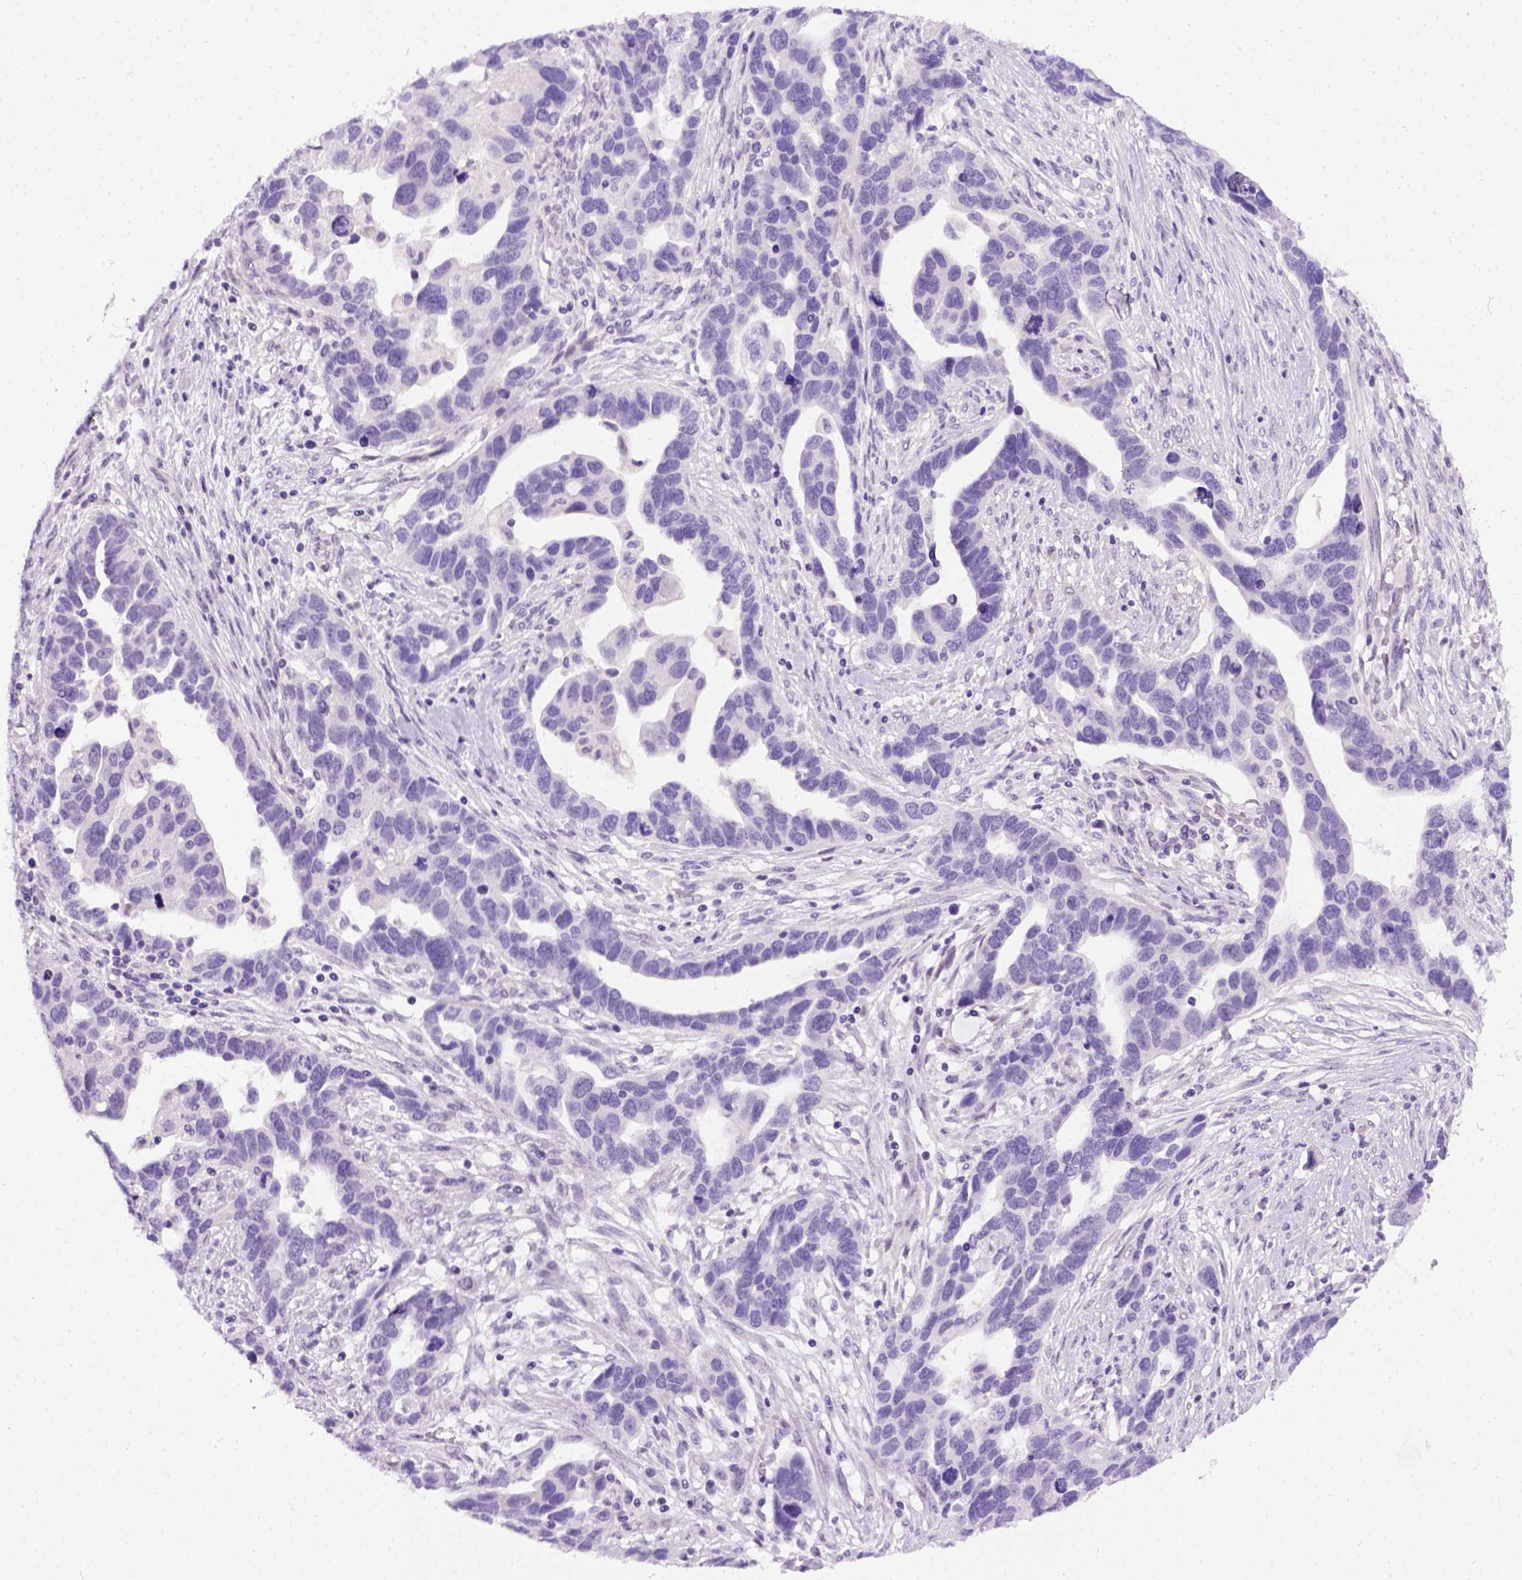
{"staining": {"intensity": "negative", "quantity": "none", "location": "none"}, "tissue": "ovarian cancer", "cell_type": "Tumor cells", "image_type": "cancer", "snomed": [{"axis": "morphology", "description": "Cystadenocarcinoma, serous, NOS"}, {"axis": "topography", "description": "Ovary"}], "caption": "This is an IHC micrograph of human ovarian cancer (serous cystadenocarcinoma). There is no expression in tumor cells.", "gene": "FAM184B", "patient": {"sex": "female", "age": 54}}